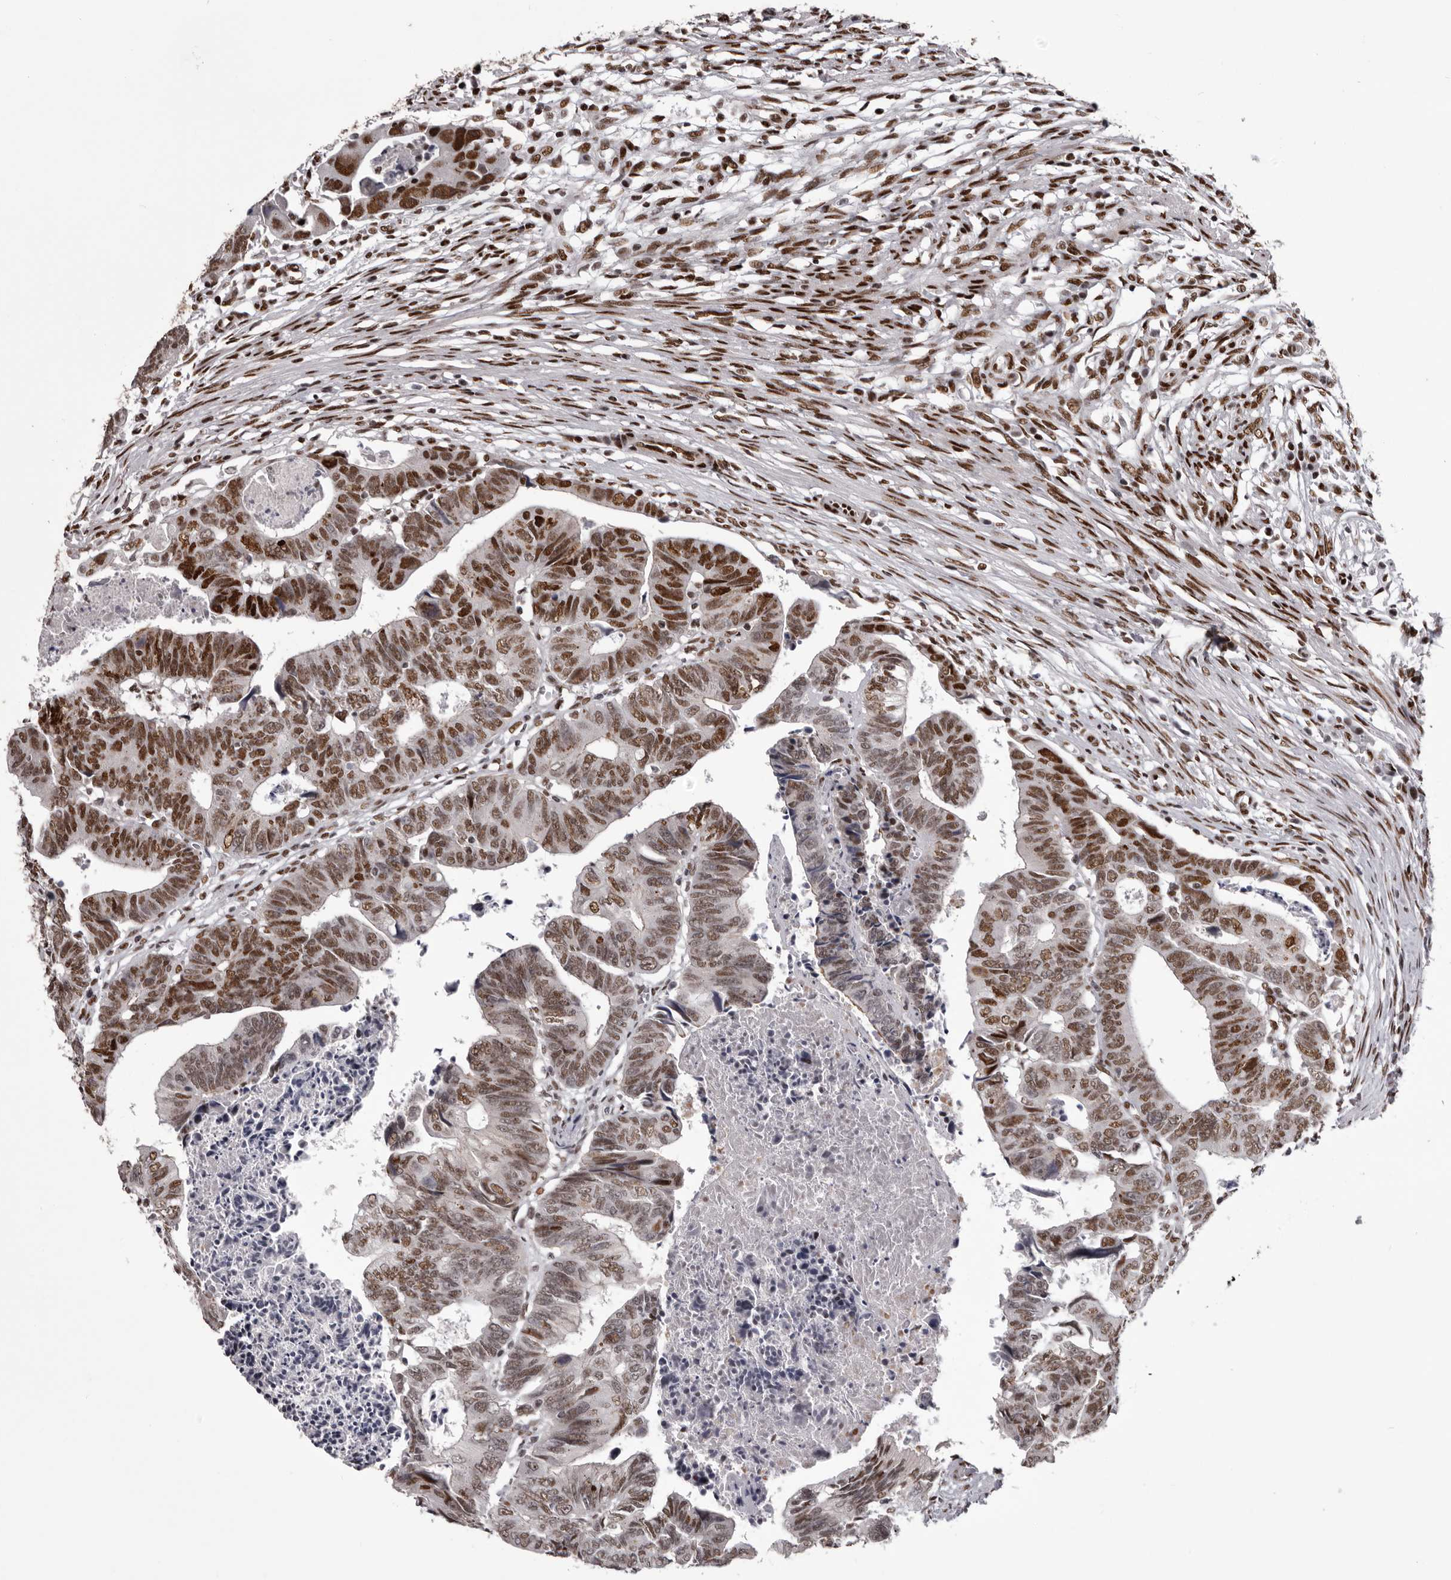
{"staining": {"intensity": "moderate", "quantity": ">75%", "location": "nuclear"}, "tissue": "colorectal cancer", "cell_type": "Tumor cells", "image_type": "cancer", "snomed": [{"axis": "morphology", "description": "Adenocarcinoma, NOS"}, {"axis": "topography", "description": "Rectum"}], "caption": "An immunohistochemistry histopathology image of neoplastic tissue is shown. Protein staining in brown highlights moderate nuclear positivity in adenocarcinoma (colorectal) within tumor cells.", "gene": "NUMA1", "patient": {"sex": "female", "age": 65}}